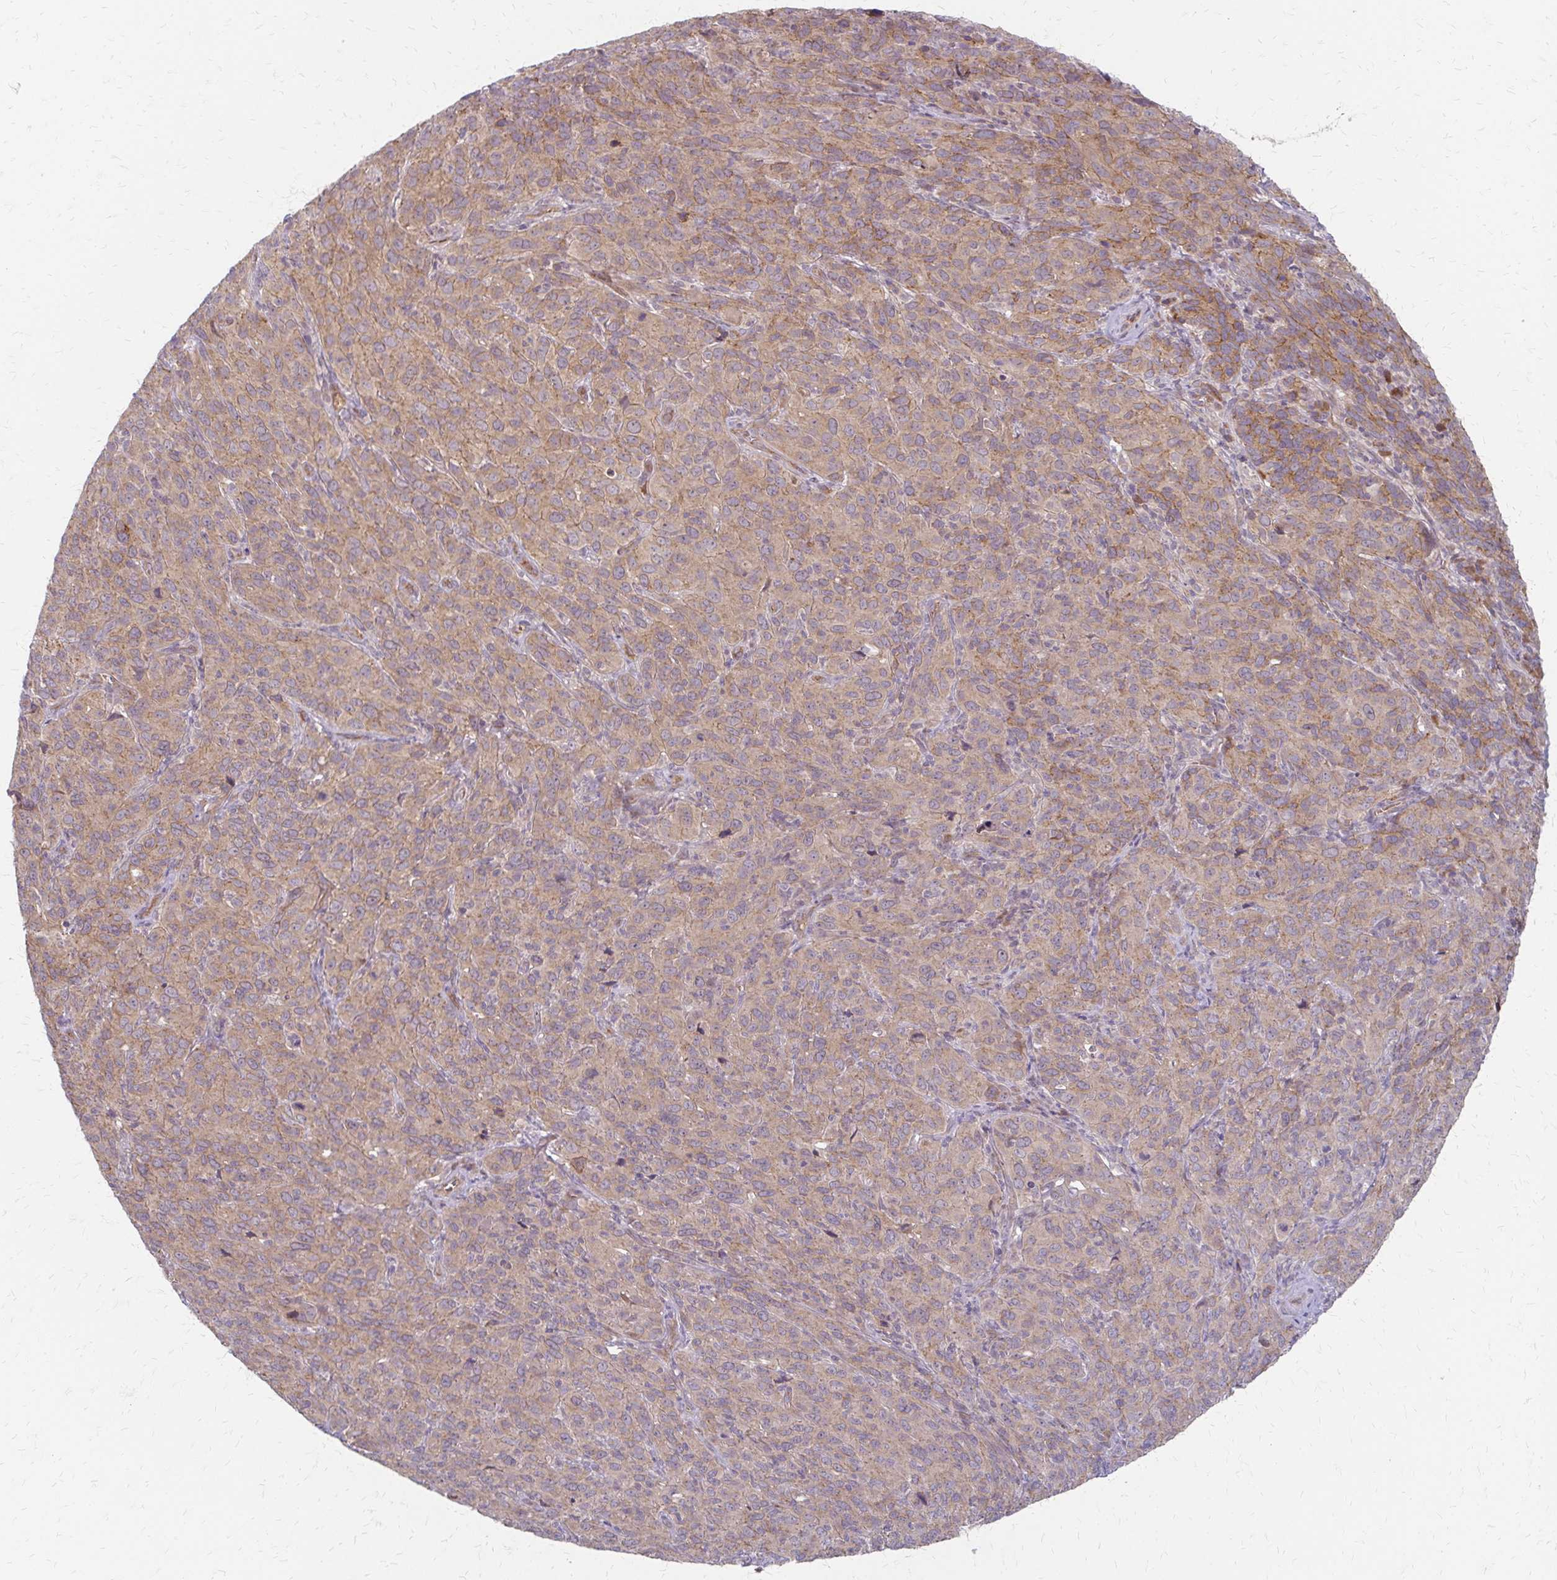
{"staining": {"intensity": "moderate", "quantity": ">75%", "location": "cytoplasmic/membranous"}, "tissue": "cervical cancer", "cell_type": "Tumor cells", "image_type": "cancer", "snomed": [{"axis": "morphology", "description": "Normal tissue, NOS"}, {"axis": "morphology", "description": "Squamous cell carcinoma, NOS"}, {"axis": "topography", "description": "Cervix"}], "caption": "Brown immunohistochemical staining in human cervical cancer (squamous cell carcinoma) displays moderate cytoplasmic/membranous expression in approximately >75% of tumor cells.", "gene": "ZNF383", "patient": {"sex": "female", "age": 51}}